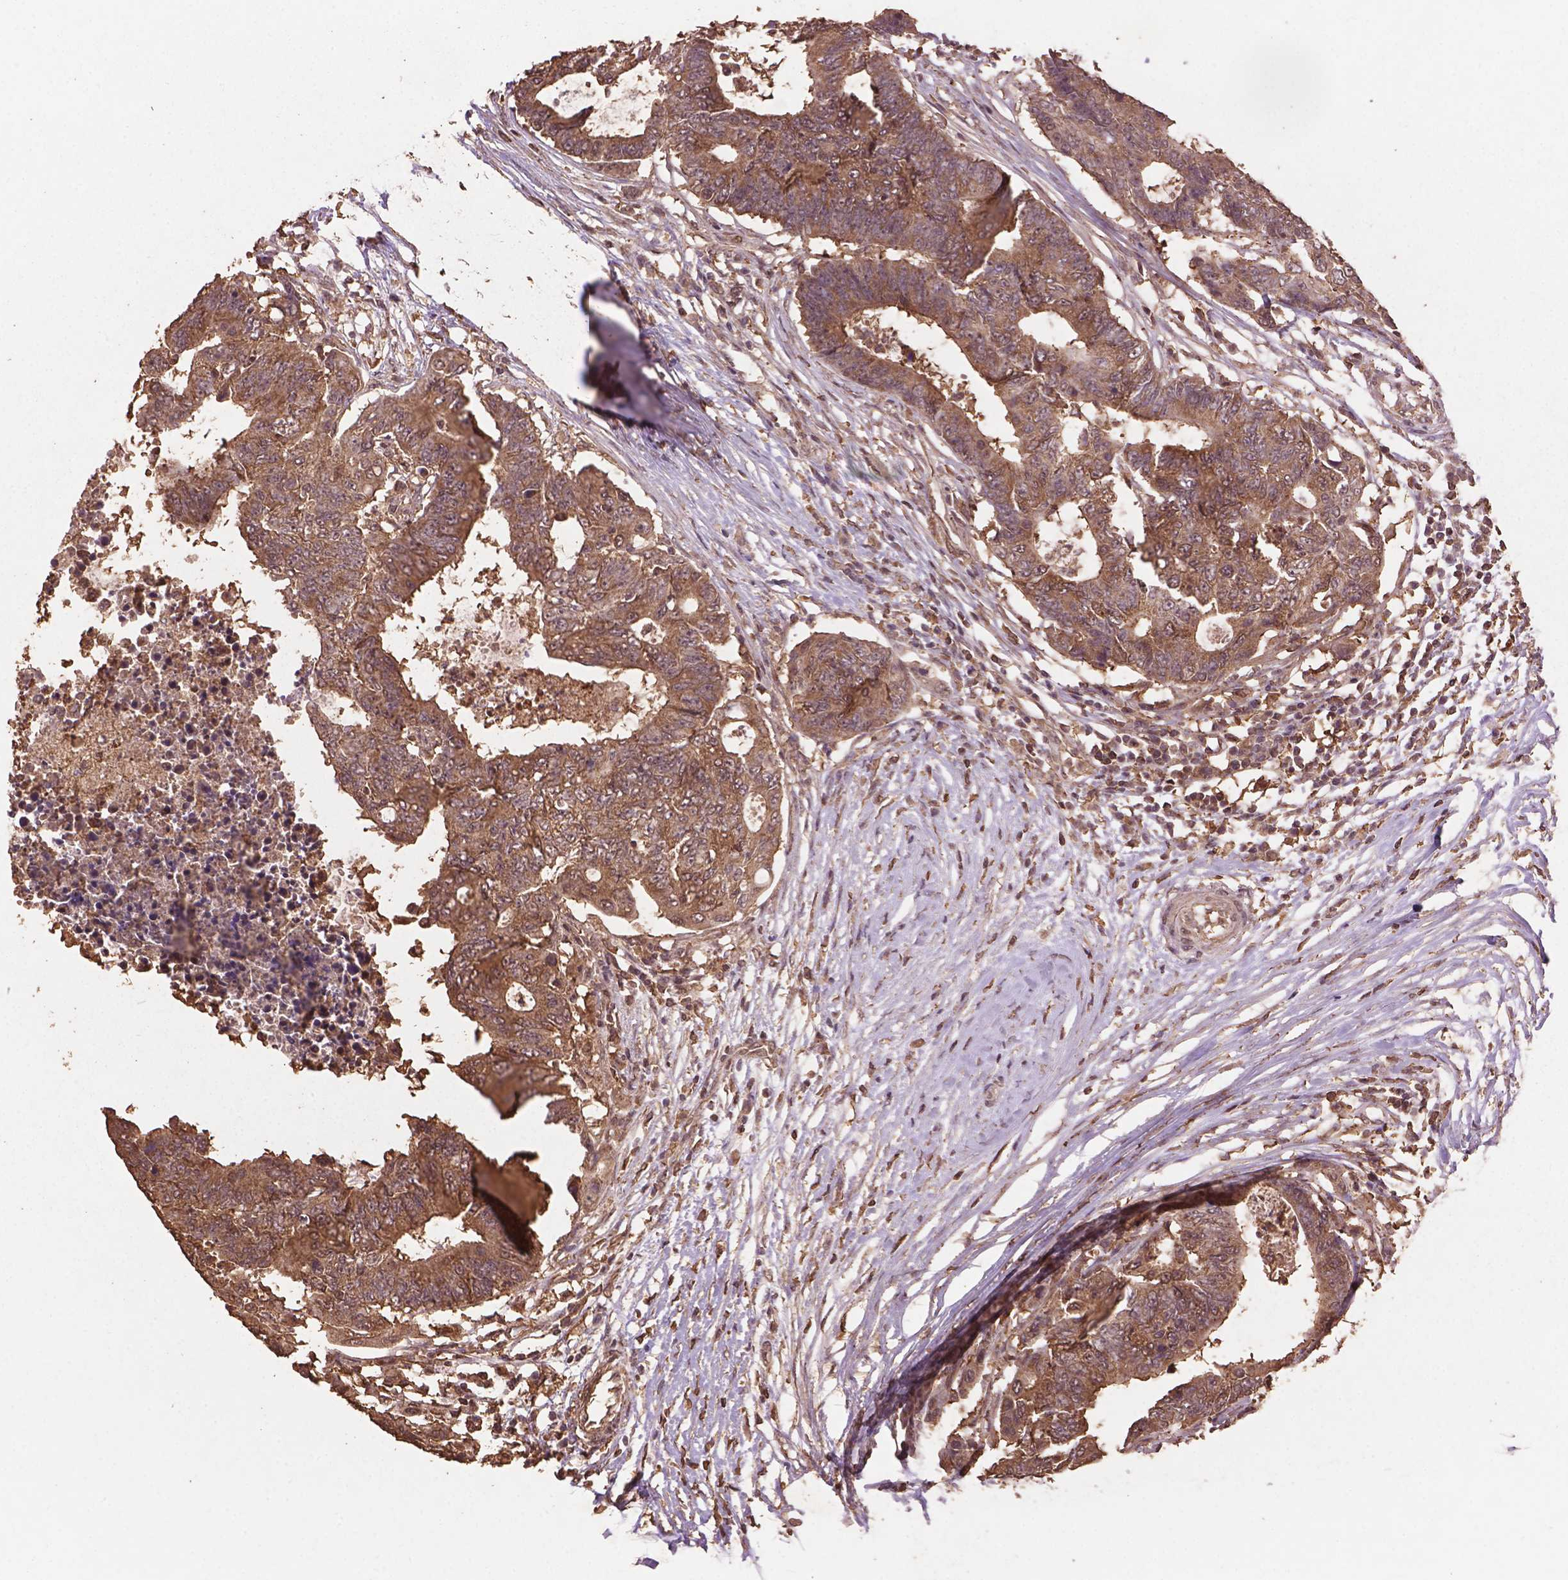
{"staining": {"intensity": "weak", "quantity": ">75%", "location": "cytoplasmic/membranous"}, "tissue": "colorectal cancer", "cell_type": "Tumor cells", "image_type": "cancer", "snomed": [{"axis": "morphology", "description": "Adenocarcinoma, NOS"}, {"axis": "topography", "description": "Colon"}], "caption": "A low amount of weak cytoplasmic/membranous staining is identified in approximately >75% of tumor cells in colorectal cancer tissue. The staining is performed using DAB (3,3'-diaminobenzidine) brown chromogen to label protein expression. The nuclei are counter-stained blue using hematoxylin.", "gene": "BABAM1", "patient": {"sex": "female", "age": 48}}